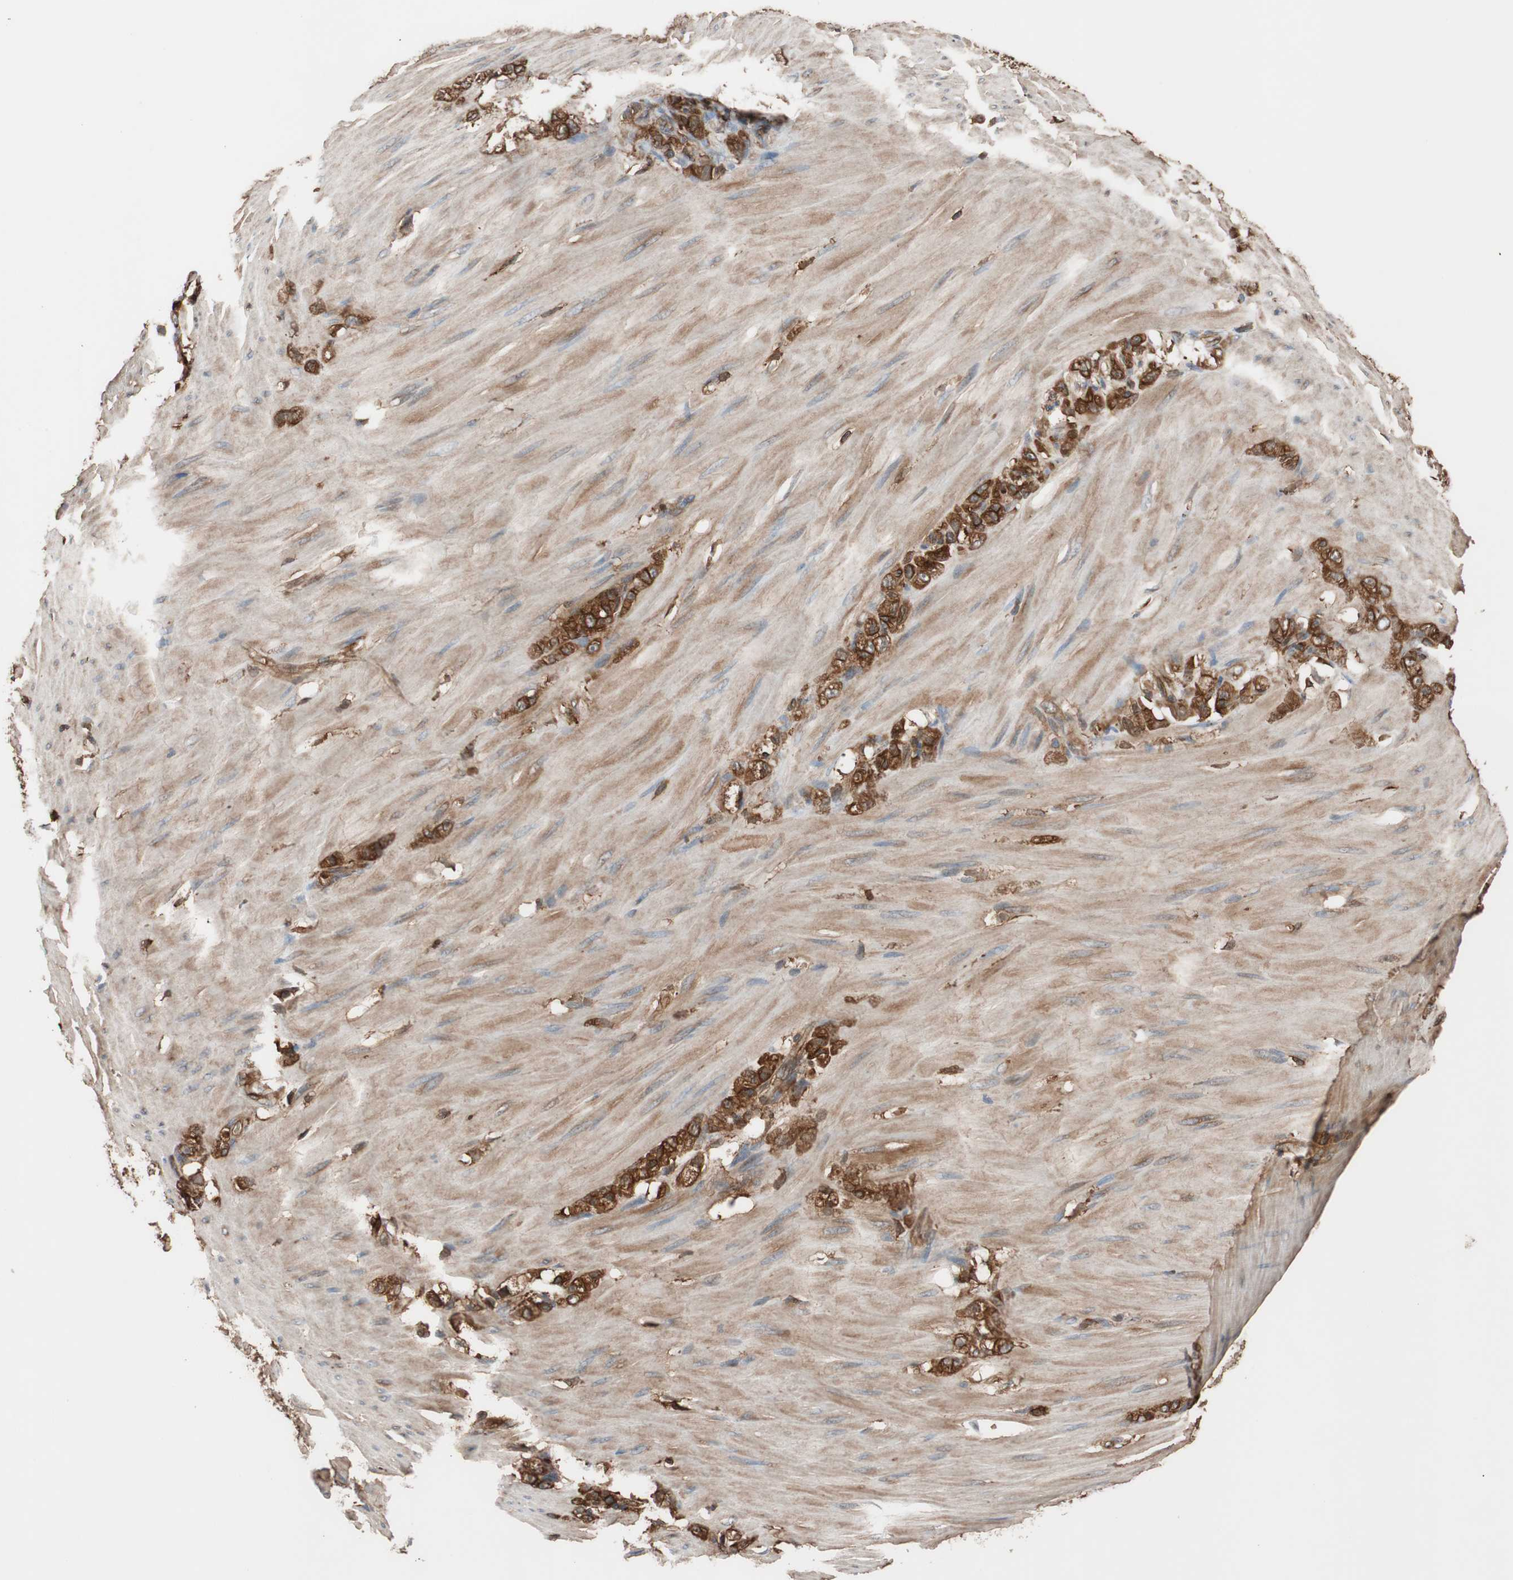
{"staining": {"intensity": "strong", "quantity": ">75%", "location": "cytoplasmic/membranous"}, "tissue": "stomach cancer", "cell_type": "Tumor cells", "image_type": "cancer", "snomed": [{"axis": "morphology", "description": "Adenocarcinoma, NOS"}, {"axis": "topography", "description": "Stomach"}], "caption": "Stomach cancer (adenocarcinoma) stained with a brown dye reveals strong cytoplasmic/membranous positive staining in about >75% of tumor cells.", "gene": "VASP", "patient": {"sex": "male", "age": 82}}